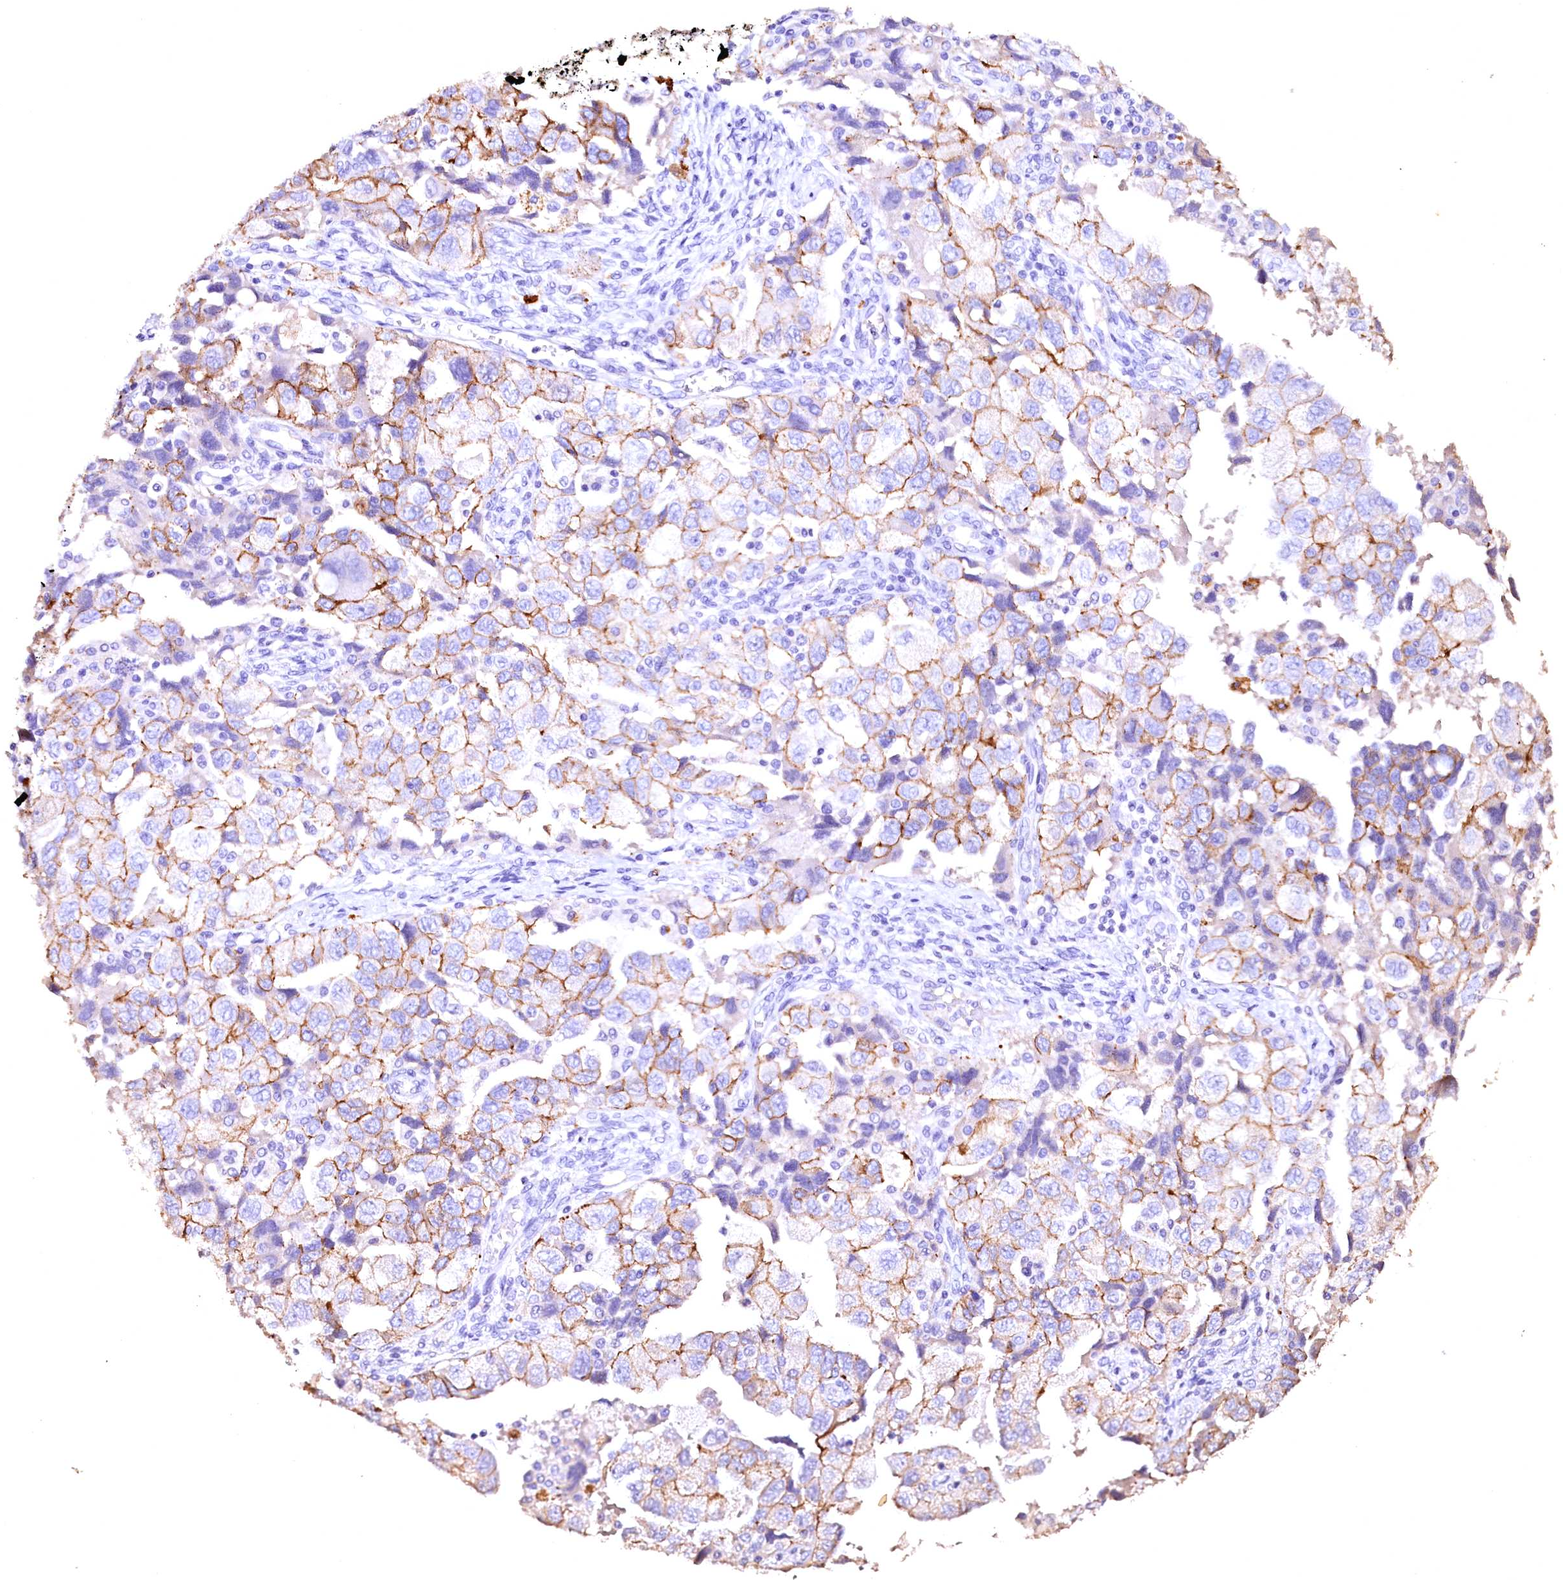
{"staining": {"intensity": "moderate", "quantity": "25%-75%", "location": "cytoplasmic/membranous"}, "tissue": "ovarian cancer", "cell_type": "Tumor cells", "image_type": "cancer", "snomed": [{"axis": "morphology", "description": "Carcinoma, NOS"}, {"axis": "morphology", "description": "Cystadenocarcinoma, serous, NOS"}, {"axis": "topography", "description": "Ovary"}], "caption": "High-magnification brightfield microscopy of serous cystadenocarcinoma (ovarian) stained with DAB (brown) and counterstained with hematoxylin (blue). tumor cells exhibit moderate cytoplasmic/membranous expression is appreciated in about25%-75% of cells.", "gene": "VPS36", "patient": {"sex": "female", "age": 69}}